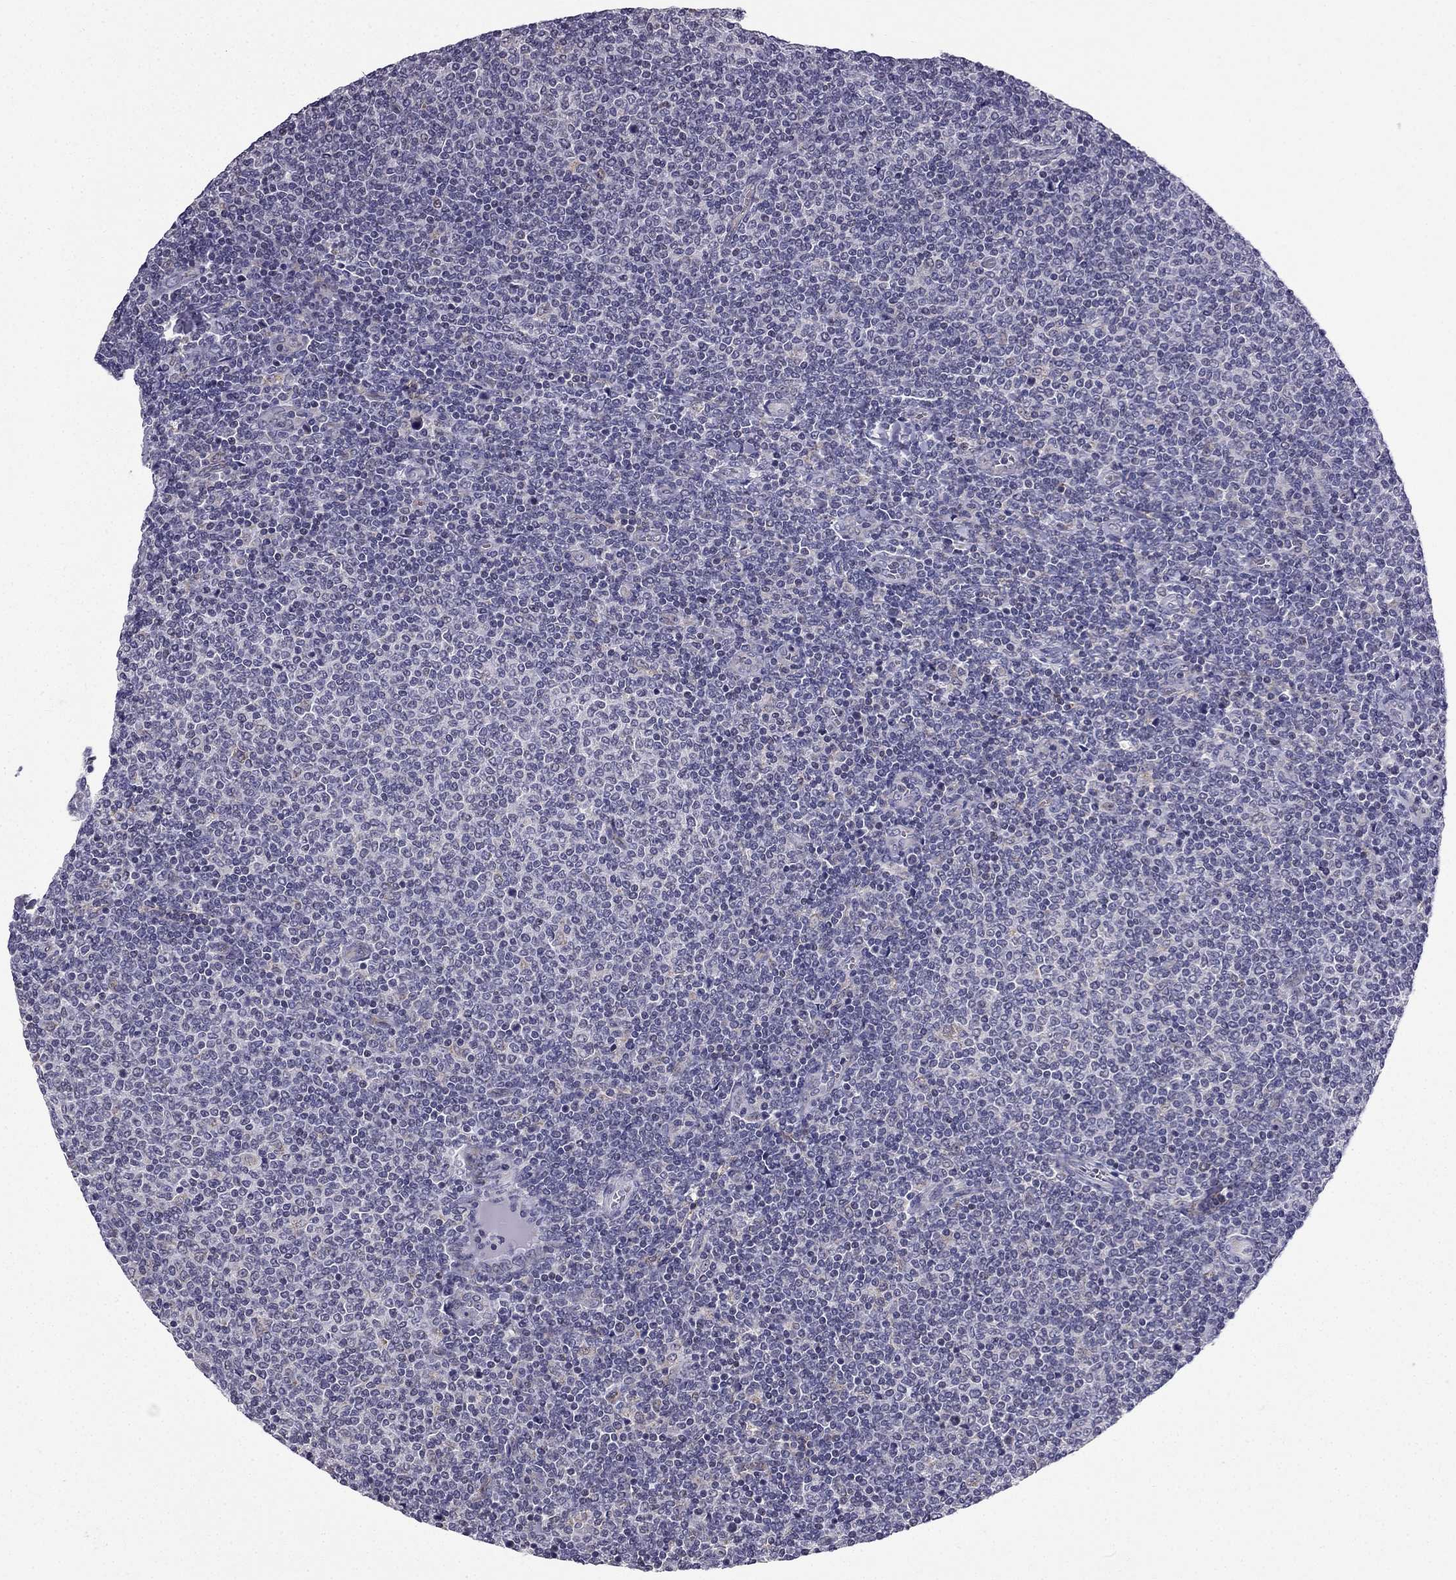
{"staining": {"intensity": "negative", "quantity": "none", "location": "none"}, "tissue": "lymphoma", "cell_type": "Tumor cells", "image_type": "cancer", "snomed": [{"axis": "morphology", "description": "Malignant lymphoma, non-Hodgkin's type, Low grade"}, {"axis": "topography", "description": "Lymph node"}], "caption": "Immunohistochemical staining of low-grade malignant lymphoma, non-Hodgkin's type exhibits no significant staining in tumor cells.", "gene": "SLC6A2", "patient": {"sex": "male", "age": 52}}